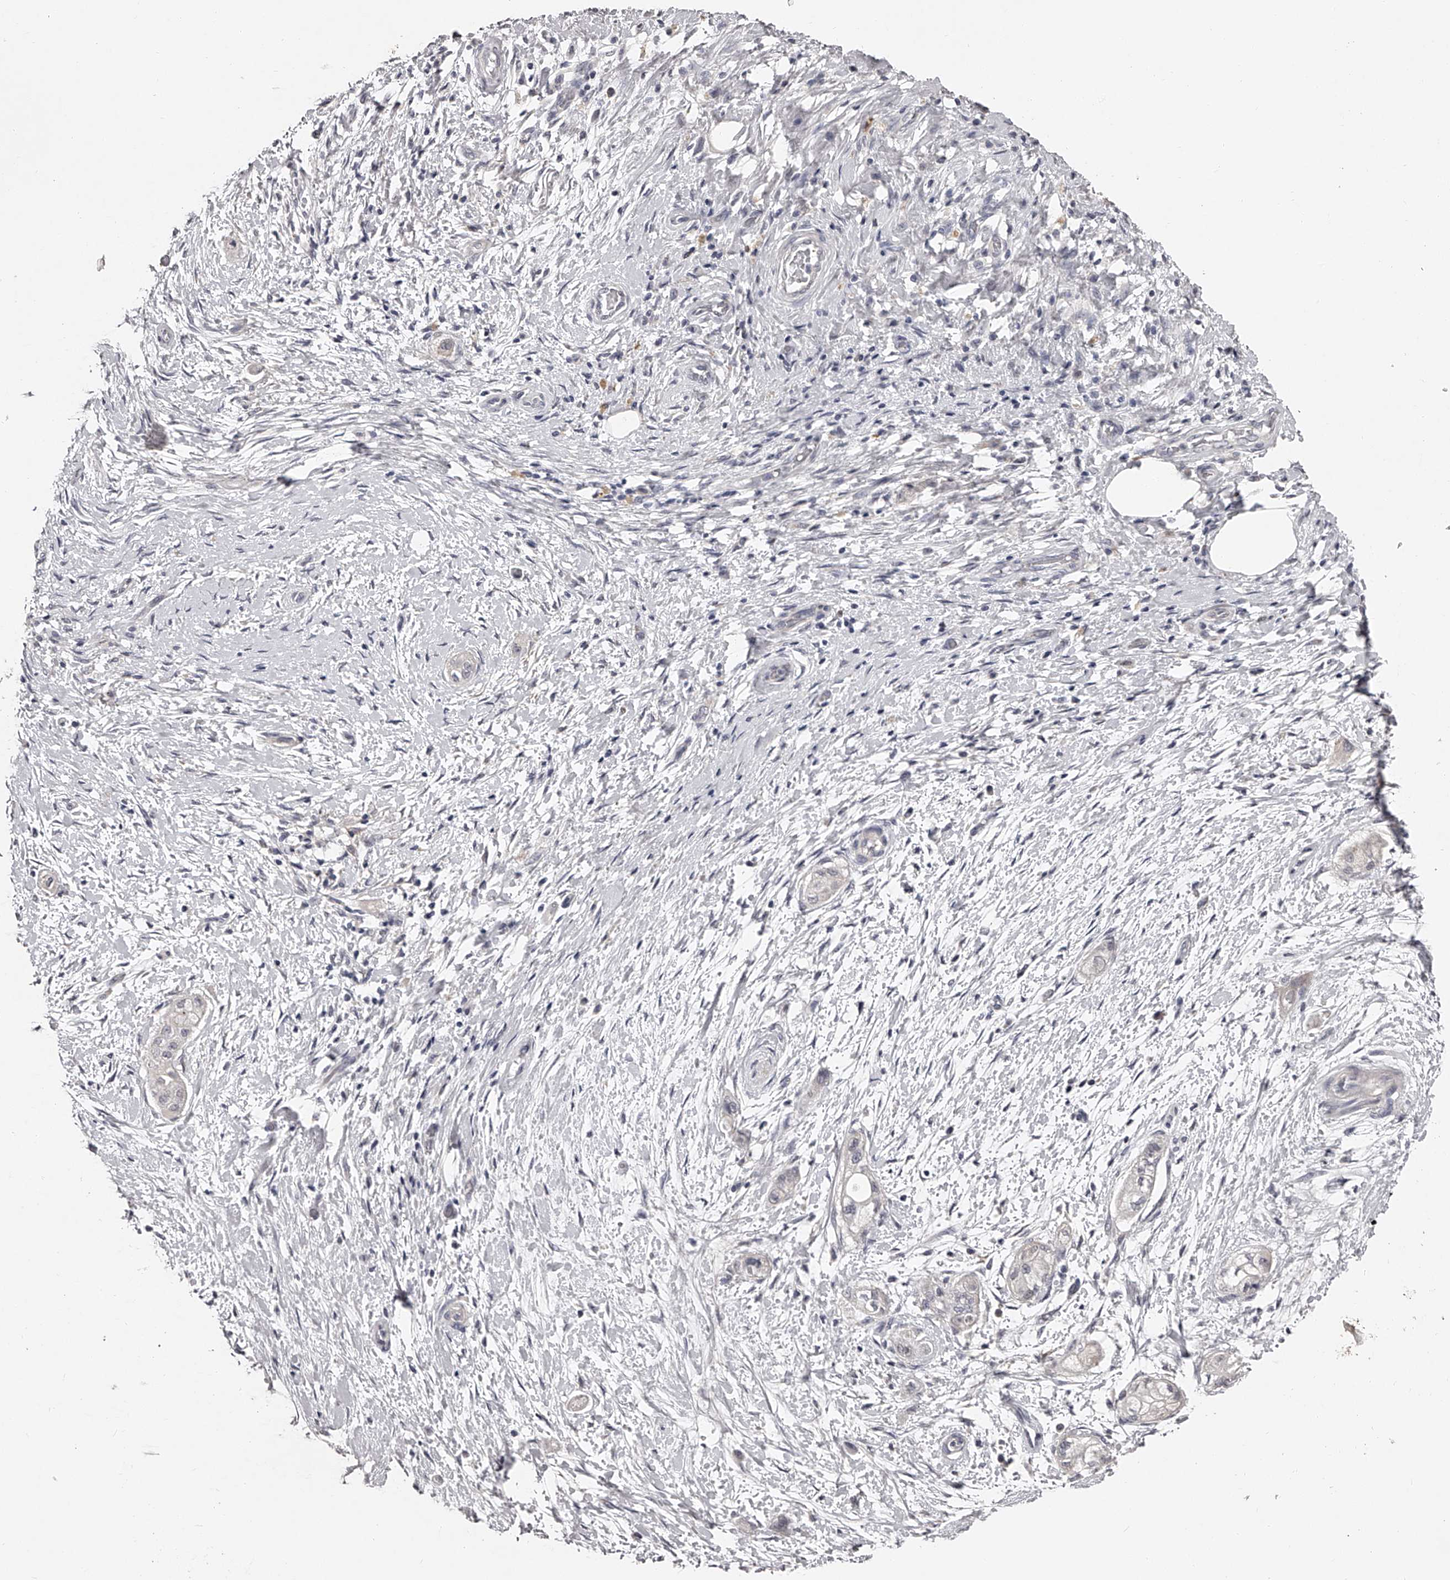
{"staining": {"intensity": "negative", "quantity": "none", "location": "none"}, "tissue": "pancreatic cancer", "cell_type": "Tumor cells", "image_type": "cancer", "snomed": [{"axis": "morphology", "description": "Adenocarcinoma, NOS"}, {"axis": "topography", "description": "Pancreas"}], "caption": "Immunohistochemistry (IHC) histopathology image of pancreatic cancer (adenocarcinoma) stained for a protein (brown), which demonstrates no expression in tumor cells.", "gene": "NT5DC1", "patient": {"sex": "male", "age": 58}}